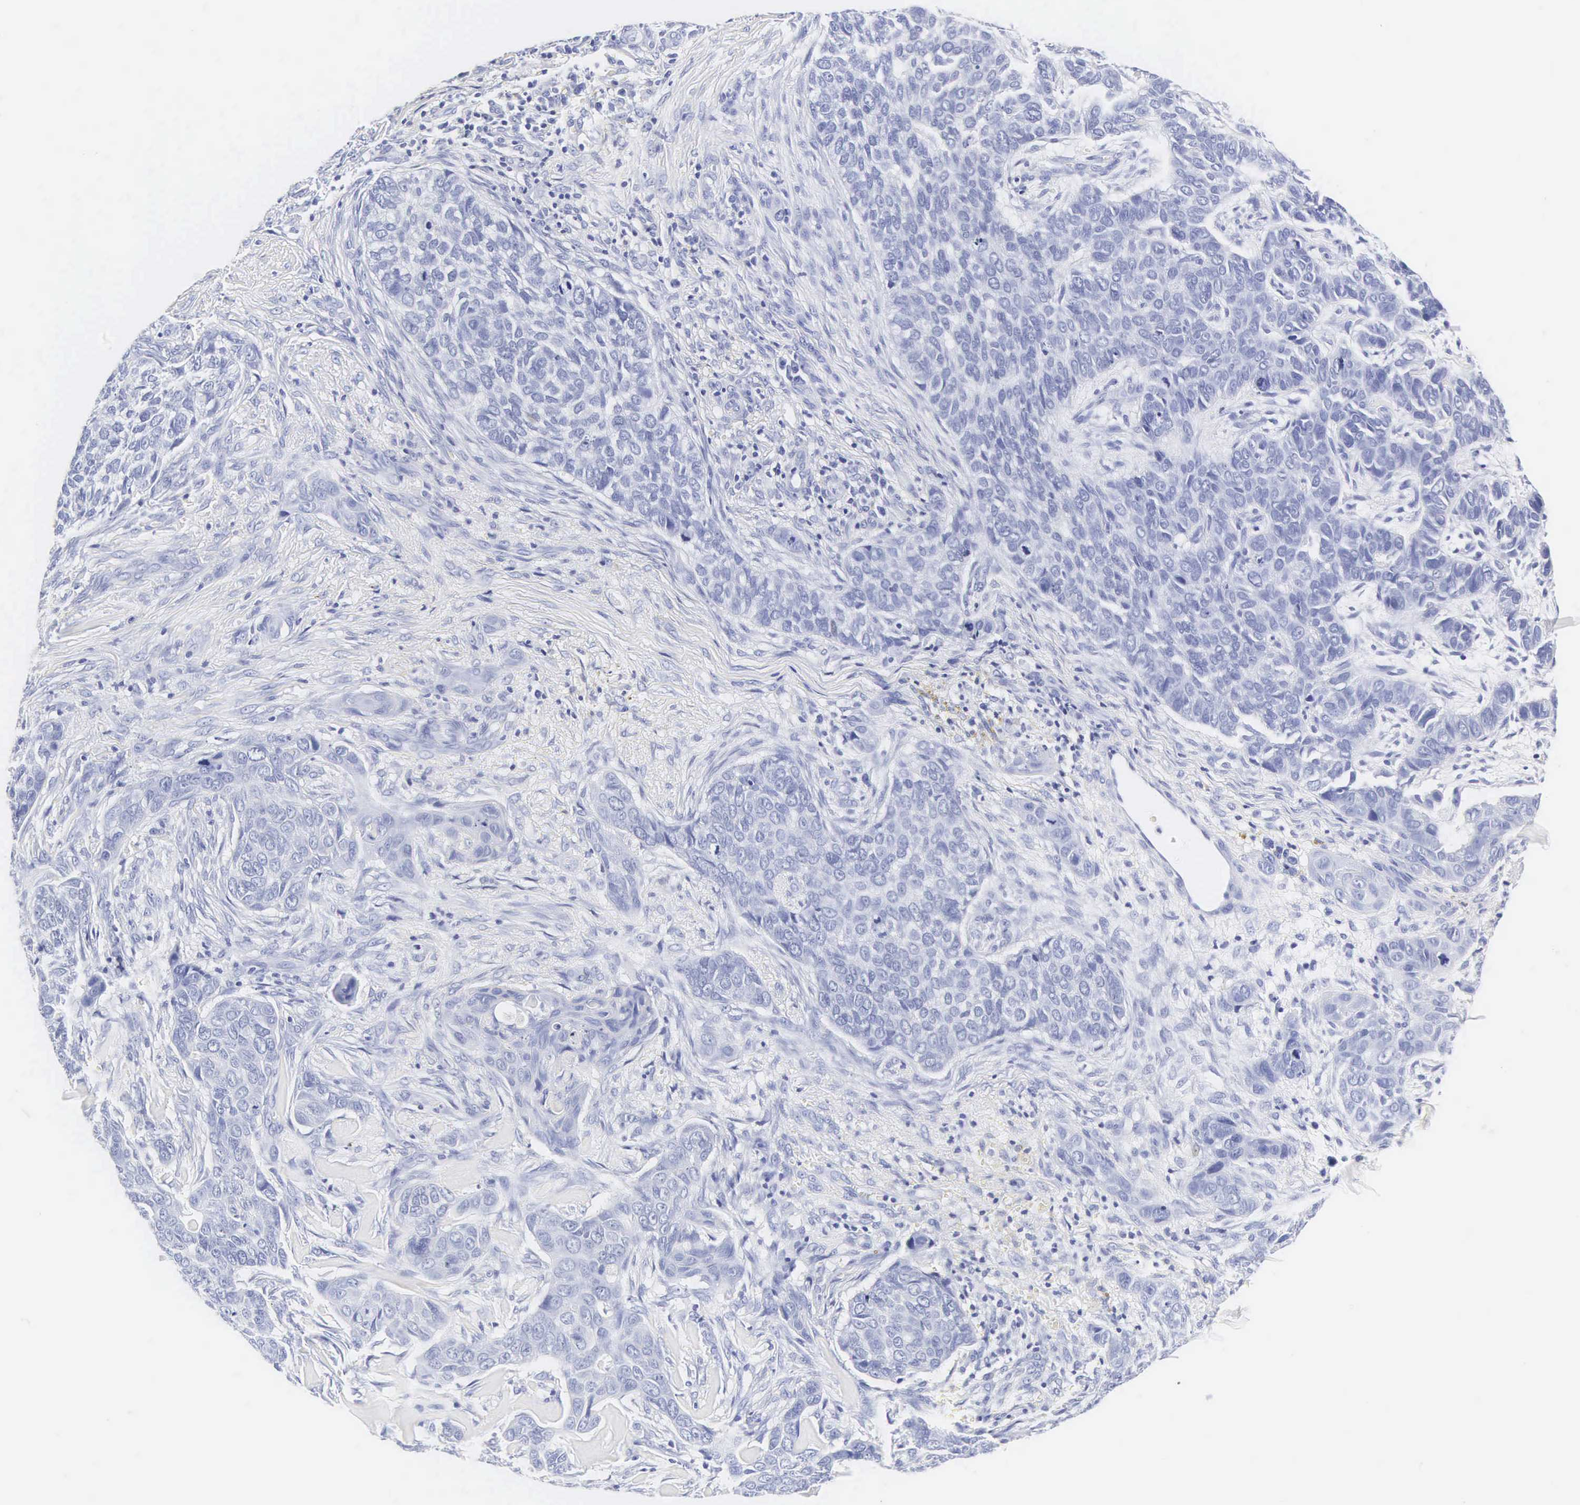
{"staining": {"intensity": "negative", "quantity": "none", "location": "none"}, "tissue": "skin cancer", "cell_type": "Tumor cells", "image_type": "cancer", "snomed": [{"axis": "morphology", "description": "Normal tissue, NOS"}, {"axis": "morphology", "description": "Basal cell carcinoma"}, {"axis": "topography", "description": "Skin"}], "caption": "Skin basal cell carcinoma was stained to show a protein in brown. There is no significant positivity in tumor cells.", "gene": "INS", "patient": {"sex": "male", "age": 81}}